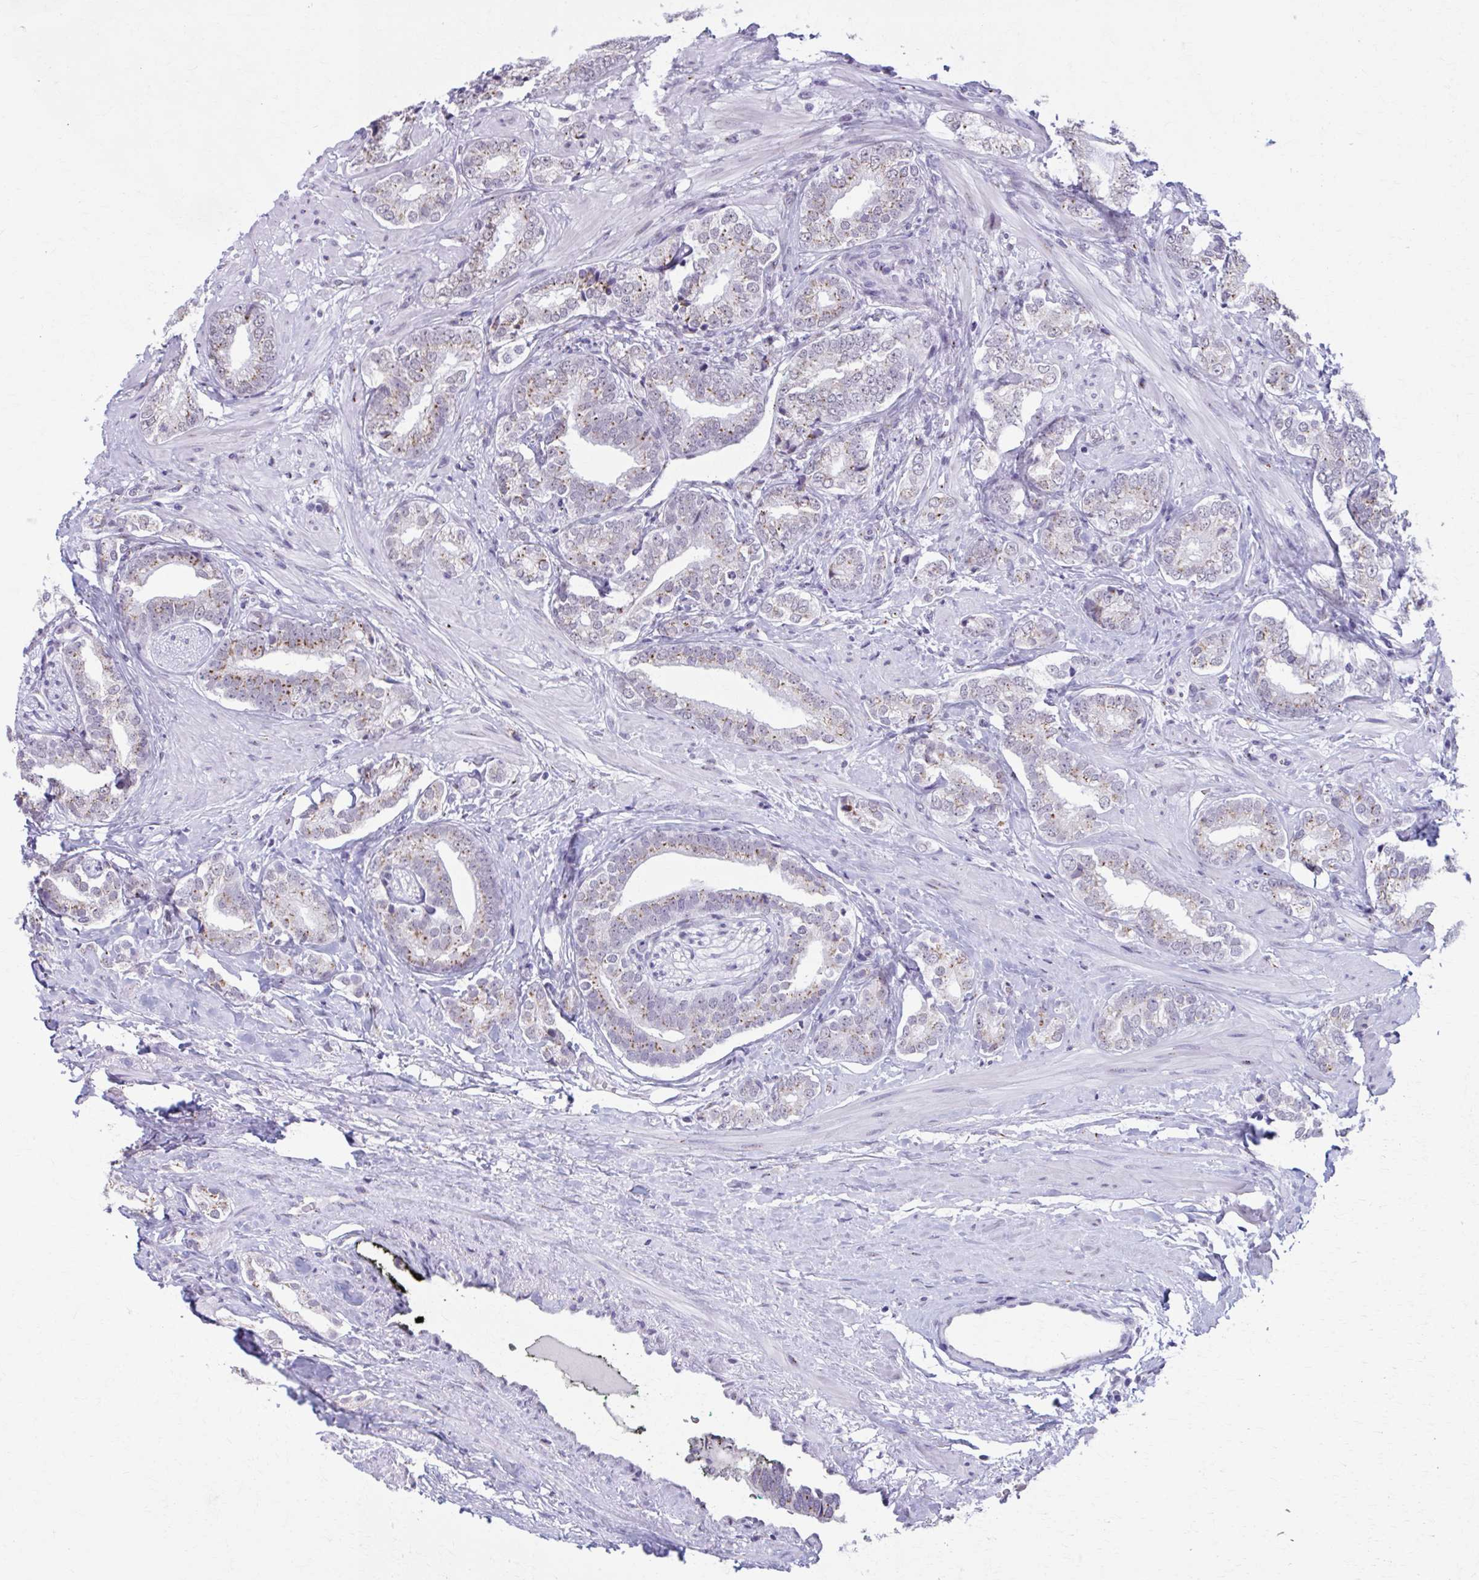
{"staining": {"intensity": "moderate", "quantity": "25%-75%", "location": "cytoplasmic/membranous"}, "tissue": "prostate cancer", "cell_type": "Tumor cells", "image_type": "cancer", "snomed": [{"axis": "morphology", "description": "Adenocarcinoma, High grade"}, {"axis": "topography", "description": "Prostate"}], "caption": "IHC micrograph of neoplastic tissue: prostate cancer (adenocarcinoma (high-grade)) stained using IHC reveals medium levels of moderate protein expression localized specifically in the cytoplasmic/membranous of tumor cells, appearing as a cytoplasmic/membranous brown color.", "gene": "ZNF682", "patient": {"sex": "male", "age": 72}}